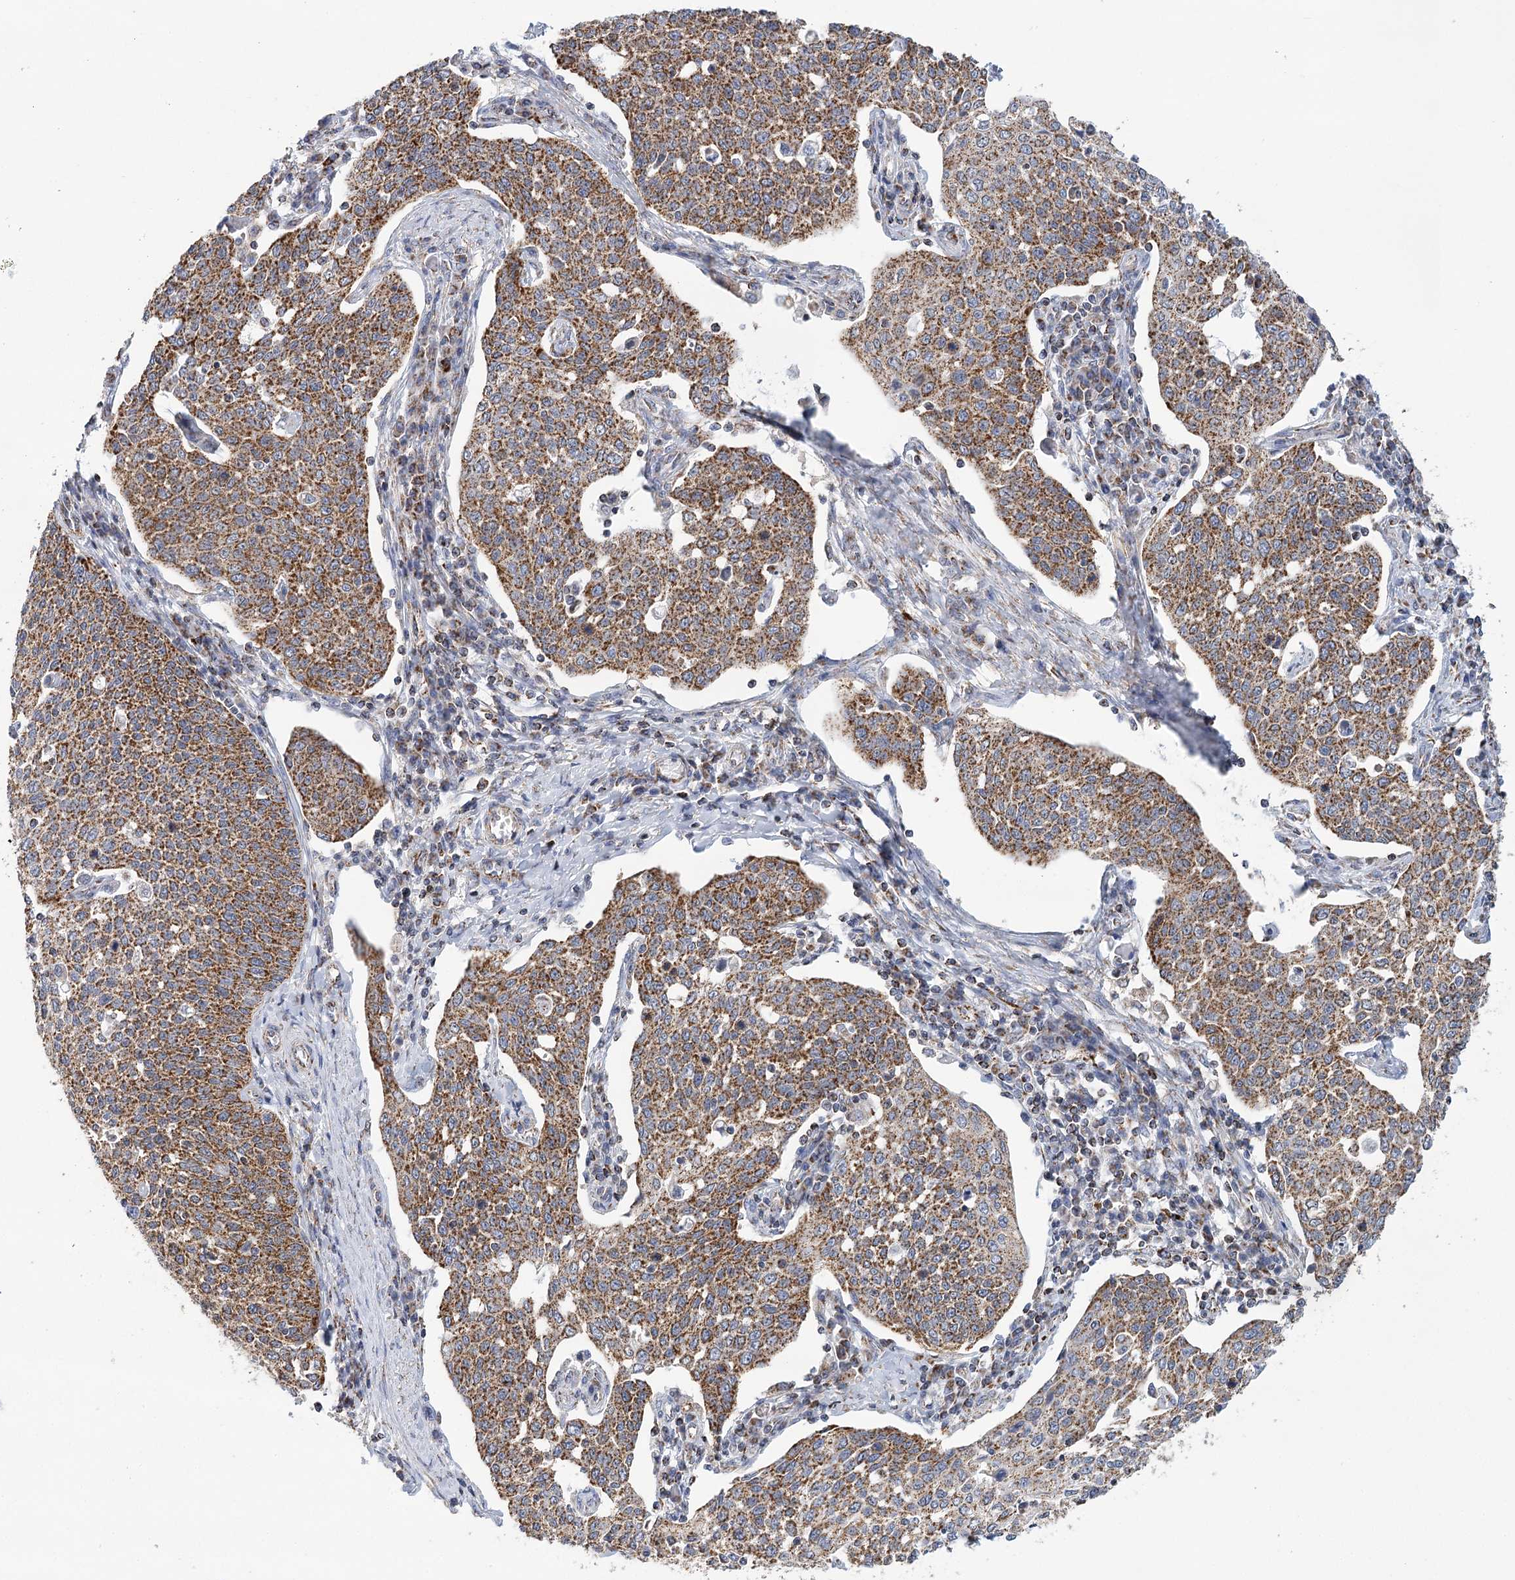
{"staining": {"intensity": "strong", "quantity": ">75%", "location": "cytoplasmic/membranous"}, "tissue": "cervical cancer", "cell_type": "Tumor cells", "image_type": "cancer", "snomed": [{"axis": "morphology", "description": "Squamous cell carcinoma, NOS"}, {"axis": "topography", "description": "Cervix"}], "caption": "The micrograph reveals staining of squamous cell carcinoma (cervical), revealing strong cytoplasmic/membranous protein expression (brown color) within tumor cells.", "gene": "LSS", "patient": {"sex": "female", "age": 34}}